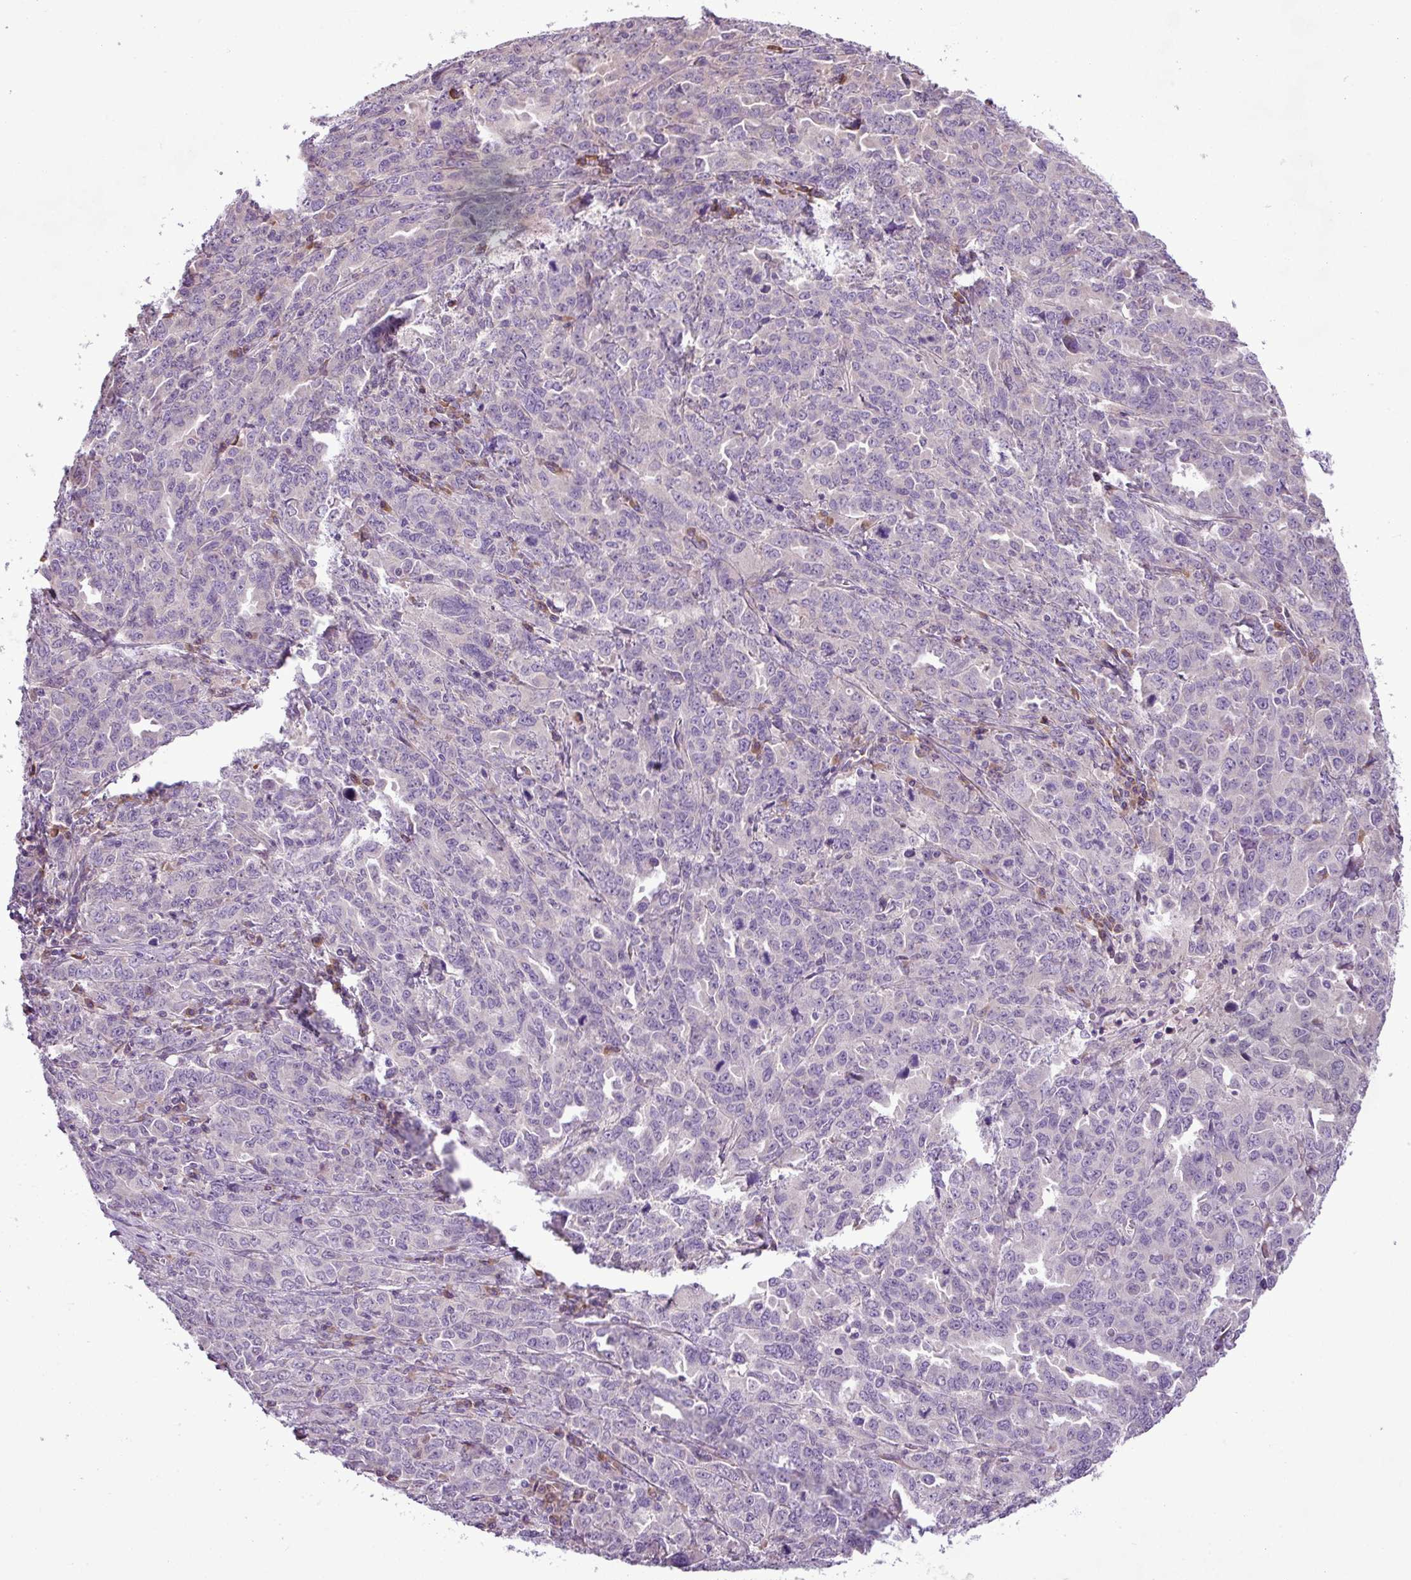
{"staining": {"intensity": "negative", "quantity": "none", "location": "none"}, "tissue": "ovarian cancer", "cell_type": "Tumor cells", "image_type": "cancer", "snomed": [{"axis": "morphology", "description": "Adenocarcinoma, NOS"}, {"axis": "morphology", "description": "Carcinoma, endometroid"}, {"axis": "topography", "description": "Ovary"}], "caption": "The IHC photomicrograph has no significant expression in tumor cells of adenocarcinoma (ovarian) tissue.", "gene": "MOCS3", "patient": {"sex": "female", "age": 72}}